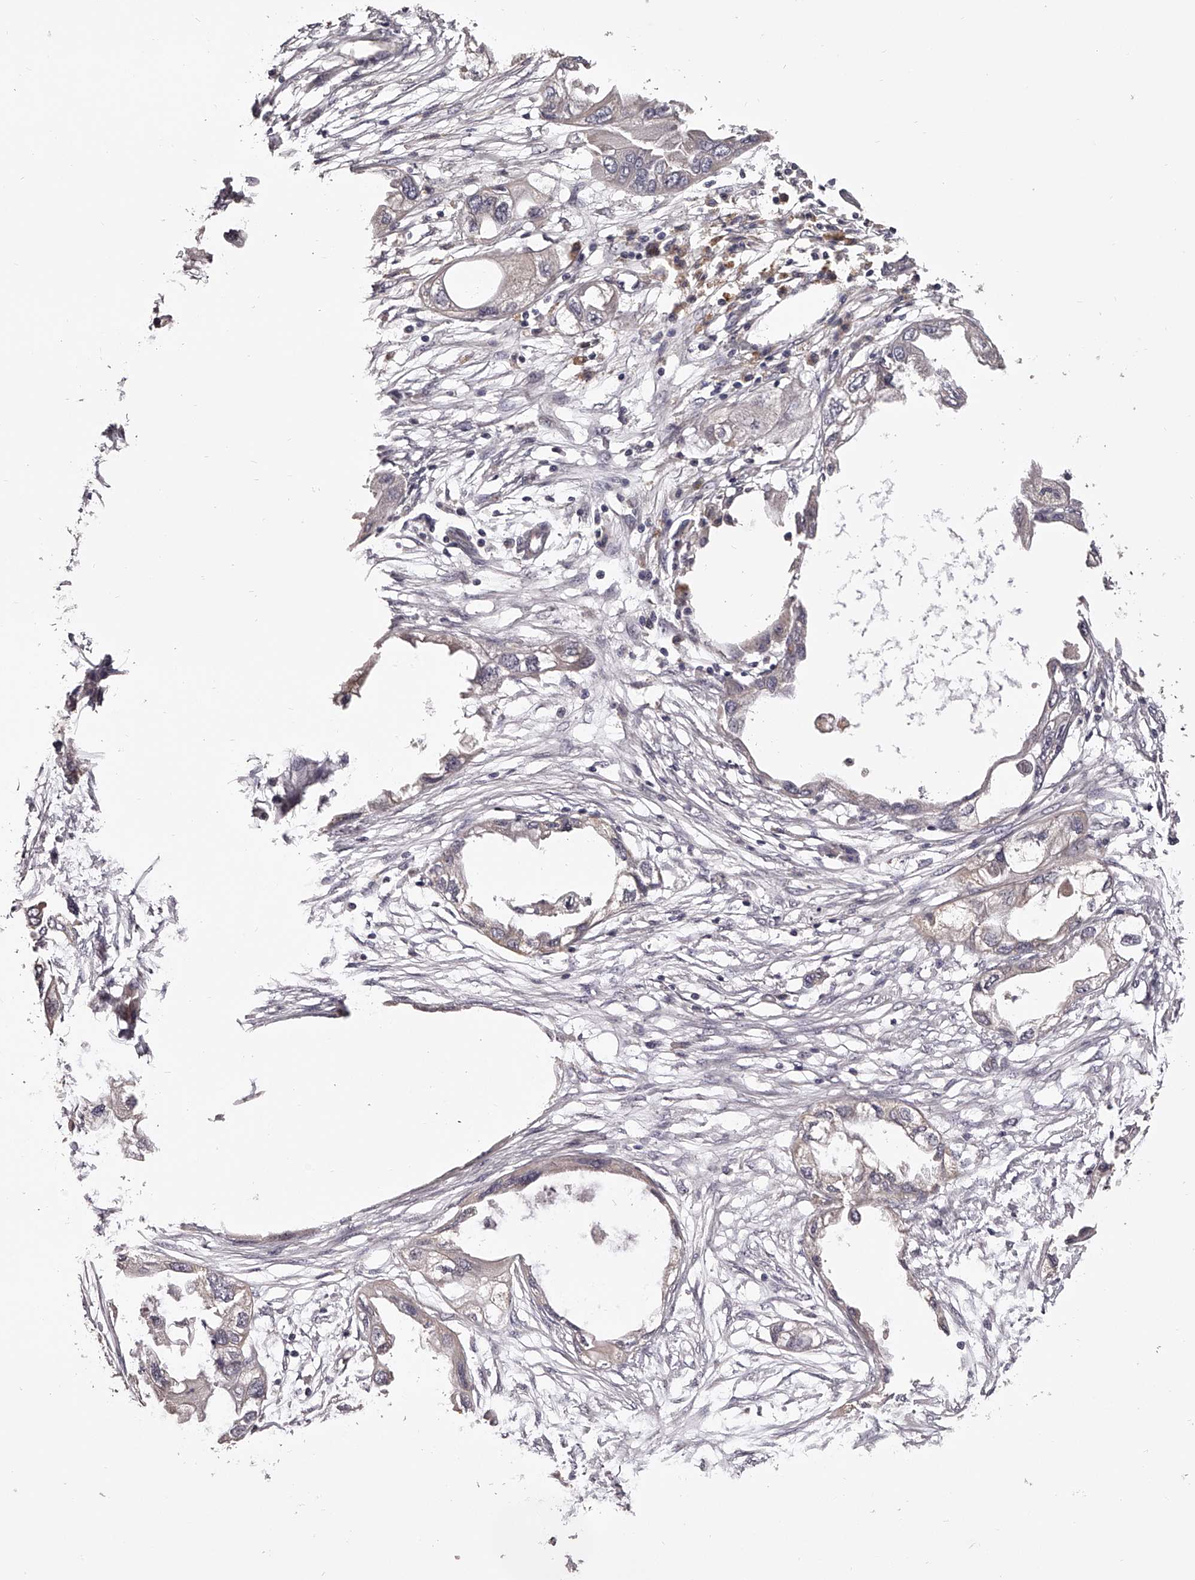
{"staining": {"intensity": "weak", "quantity": ">75%", "location": "cytoplasmic/membranous"}, "tissue": "endometrial cancer", "cell_type": "Tumor cells", "image_type": "cancer", "snomed": [{"axis": "morphology", "description": "Adenocarcinoma, NOS"}, {"axis": "morphology", "description": "Adenocarcinoma, metastatic, NOS"}, {"axis": "topography", "description": "Adipose tissue"}, {"axis": "topography", "description": "Endometrium"}], "caption": "Endometrial cancer was stained to show a protein in brown. There is low levels of weak cytoplasmic/membranous expression in approximately >75% of tumor cells.", "gene": "ODF2L", "patient": {"sex": "female", "age": 67}}